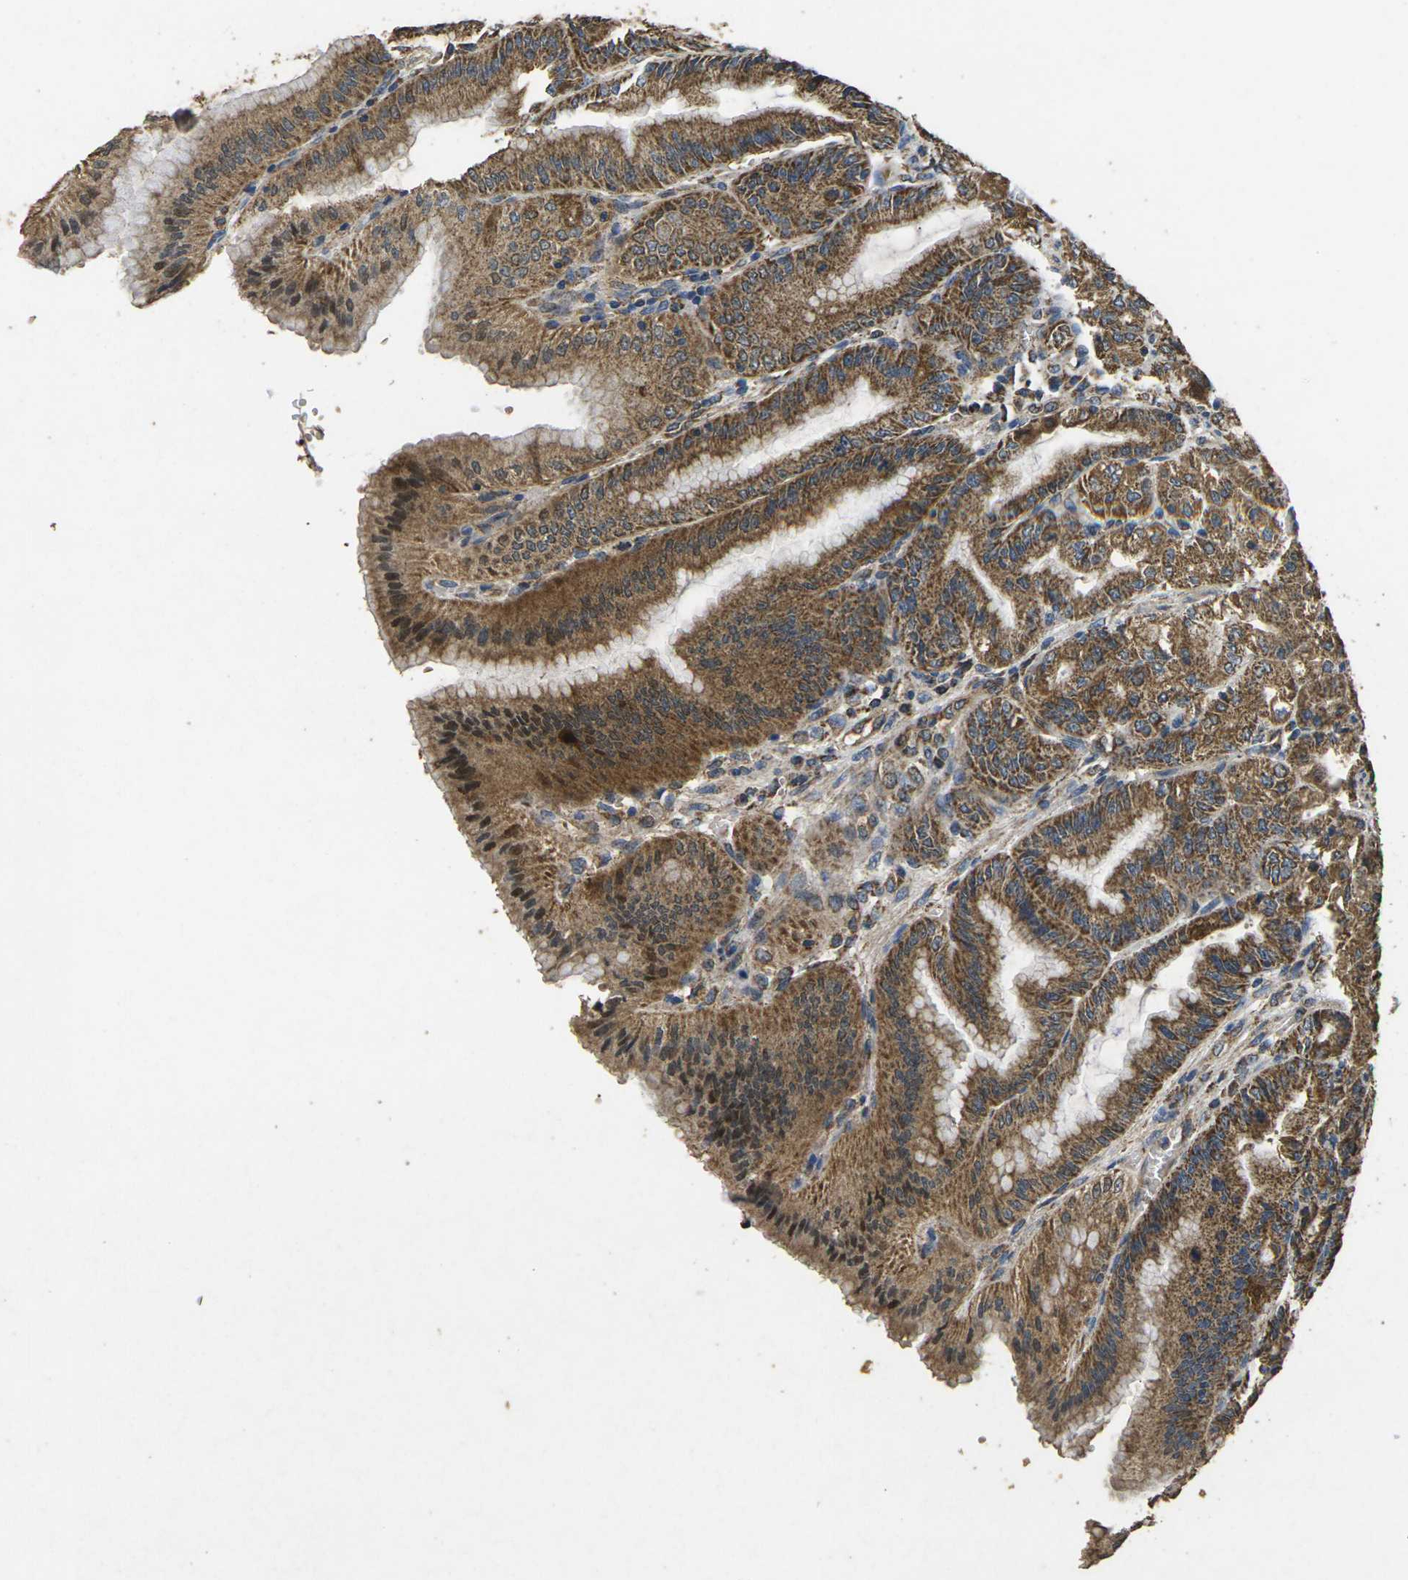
{"staining": {"intensity": "strong", "quantity": ">75%", "location": "cytoplasmic/membranous"}, "tissue": "stomach", "cell_type": "Glandular cells", "image_type": "normal", "snomed": [{"axis": "morphology", "description": "Normal tissue, NOS"}, {"axis": "topography", "description": "Stomach, lower"}], "caption": "Immunohistochemistry (DAB) staining of unremarkable human stomach shows strong cytoplasmic/membranous protein positivity in about >75% of glandular cells. Nuclei are stained in blue.", "gene": "MAPK11", "patient": {"sex": "male", "age": 71}}